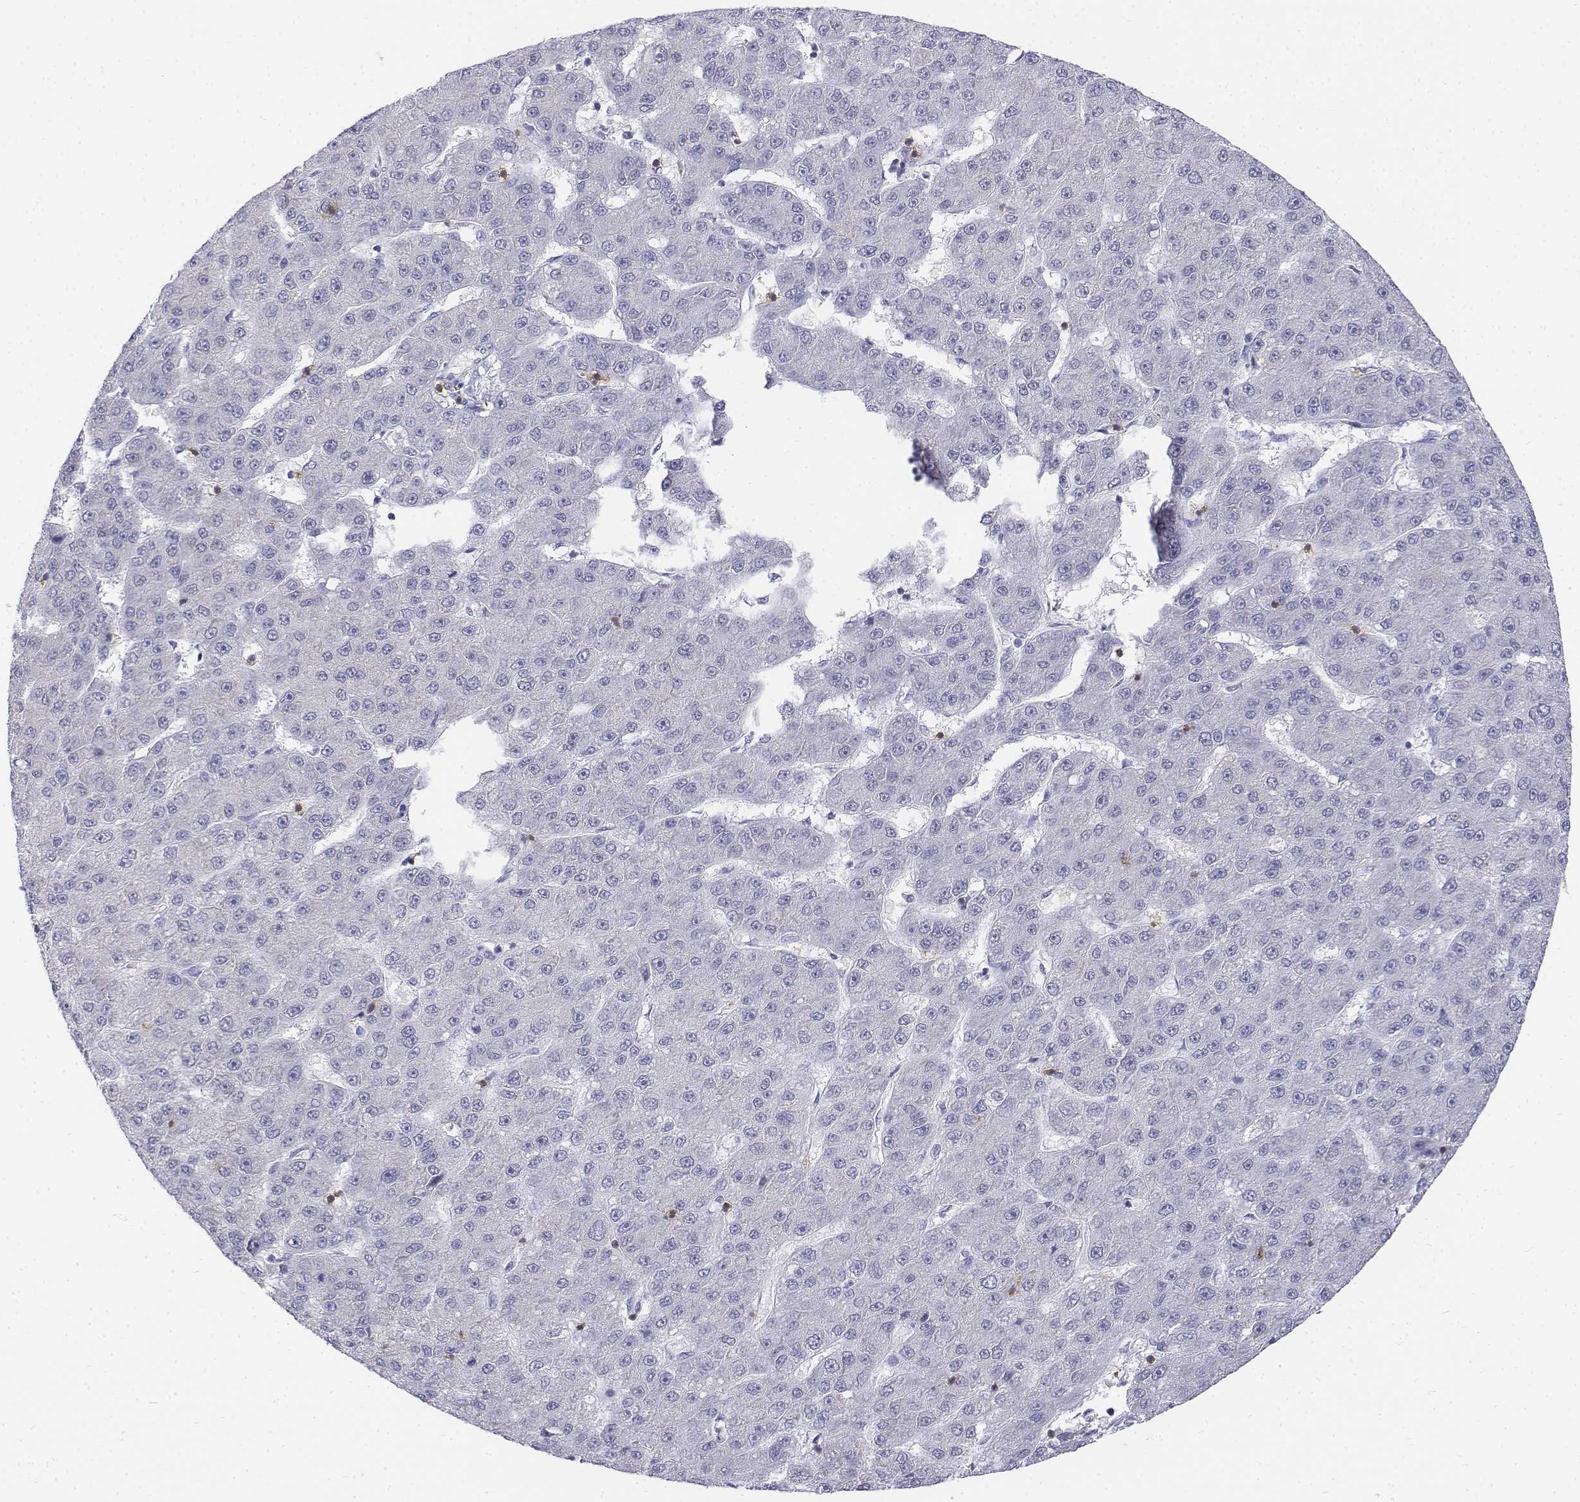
{"staining": {"intensity": "negative", "quantity": "none", "location": "none"}, "tissue": "liver cancer", "cell_type": "Tumor cells", "image_type": "cancer", "snomed": [{"axis": "morphology", "description": "Carcinoma, Hepatocellular, NOS"}, {"axis": "topography", "description": "Liver"}], "caption": "Image shows no significant protein staining in tumor cells of liver hepatocellular carcinoma.", "gene": "CD3E", "patient": {"sex": "male", "age": 67}}